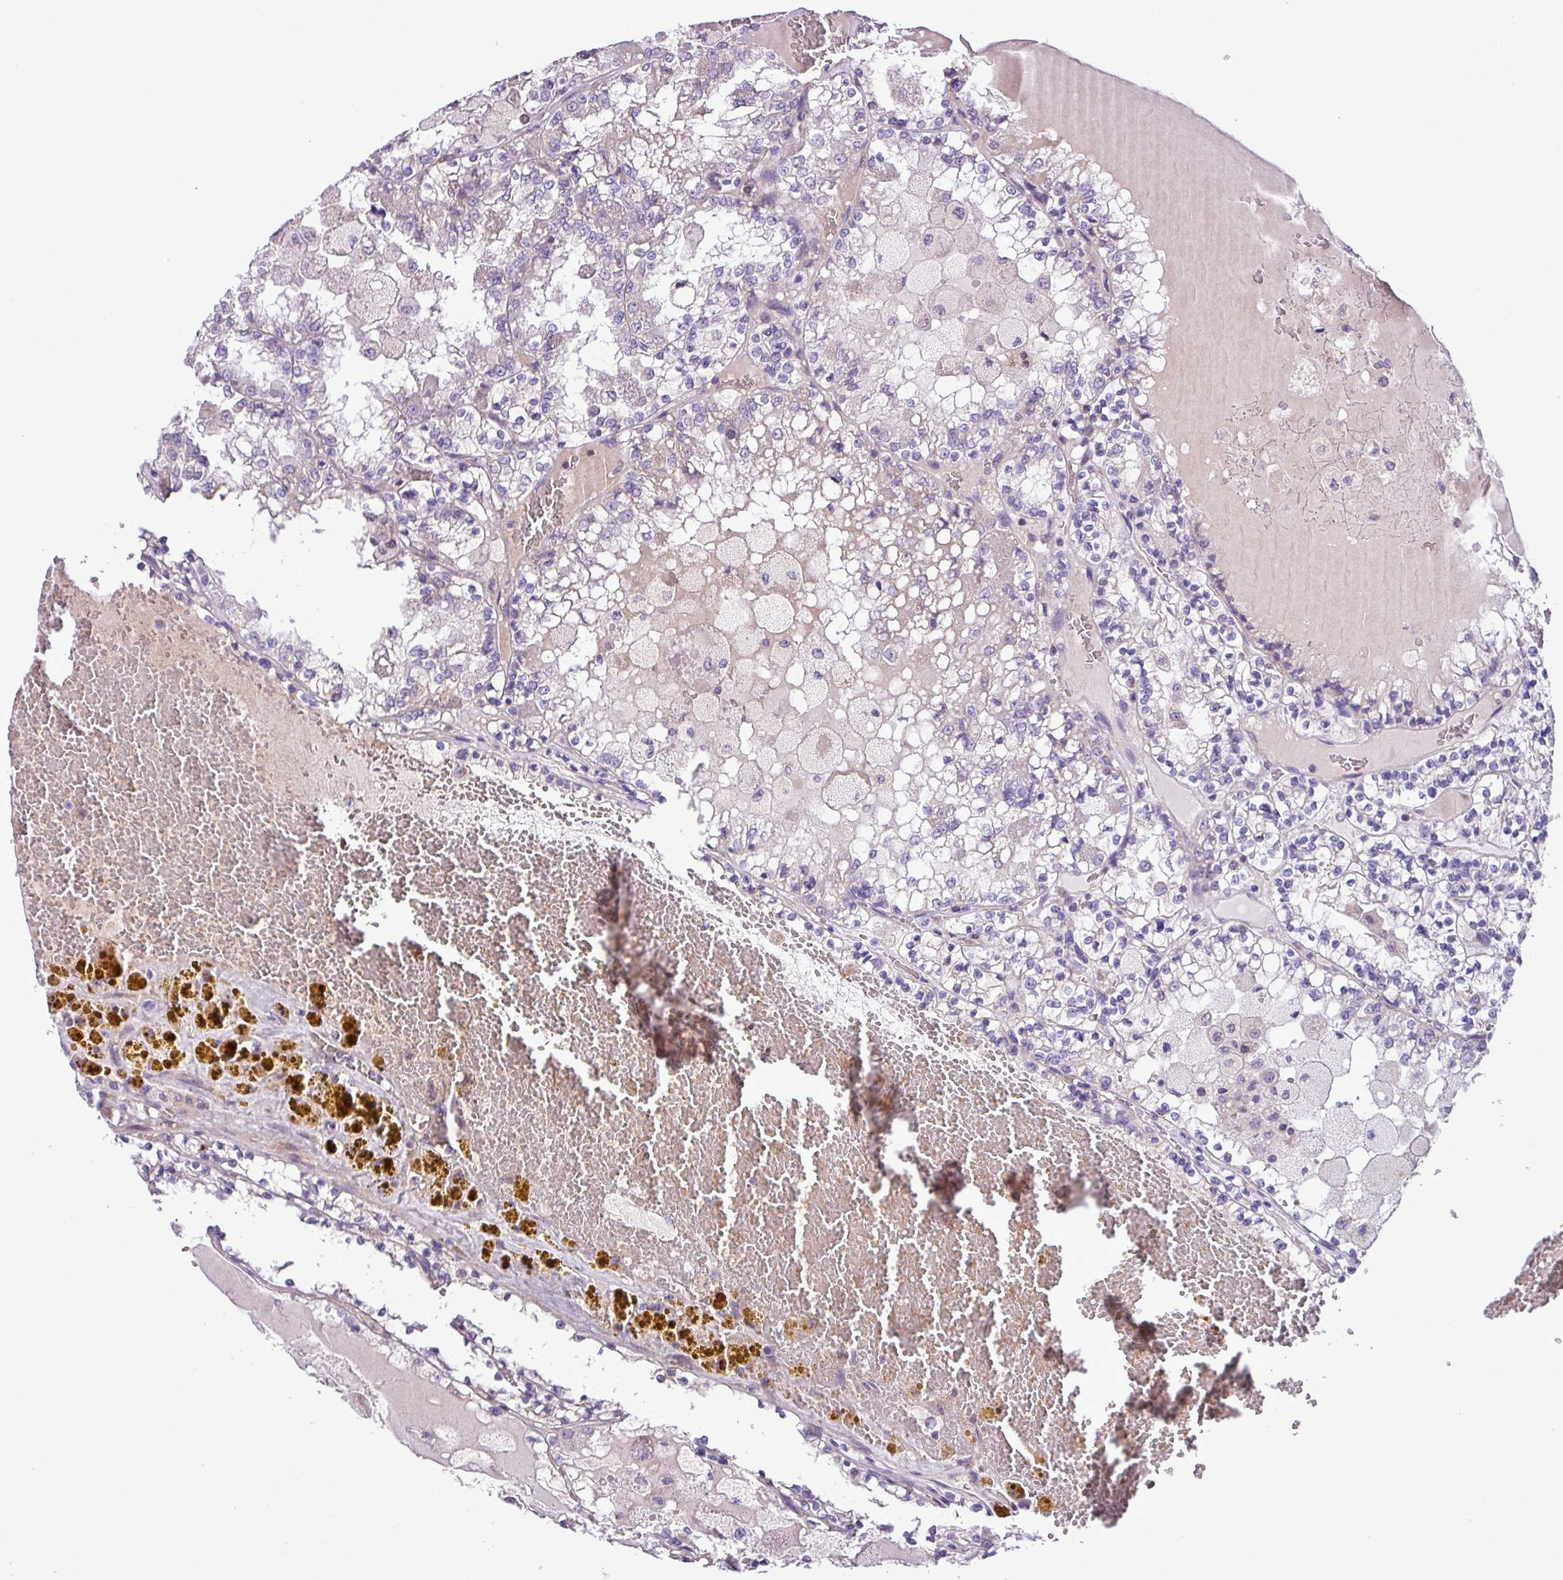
{"staining": {"intensity": "negative", "quantity": "none", "location": "none"}, "tissue": "renal cancer", "cell_type": "Tumor cells", "image_type": "cancer", "snomed": [{"axis": "morphology", "description": "Adenocarcinoma, NOS"}, {"axis": "topography", "description": "Kidney"}], "caption": "Immunohistochemical staining of renal adenocarcinoma exhibits no significant staining in tumor cells.", "gene": "FAM183A", "patient": {"sex": "female", "age": 56}}